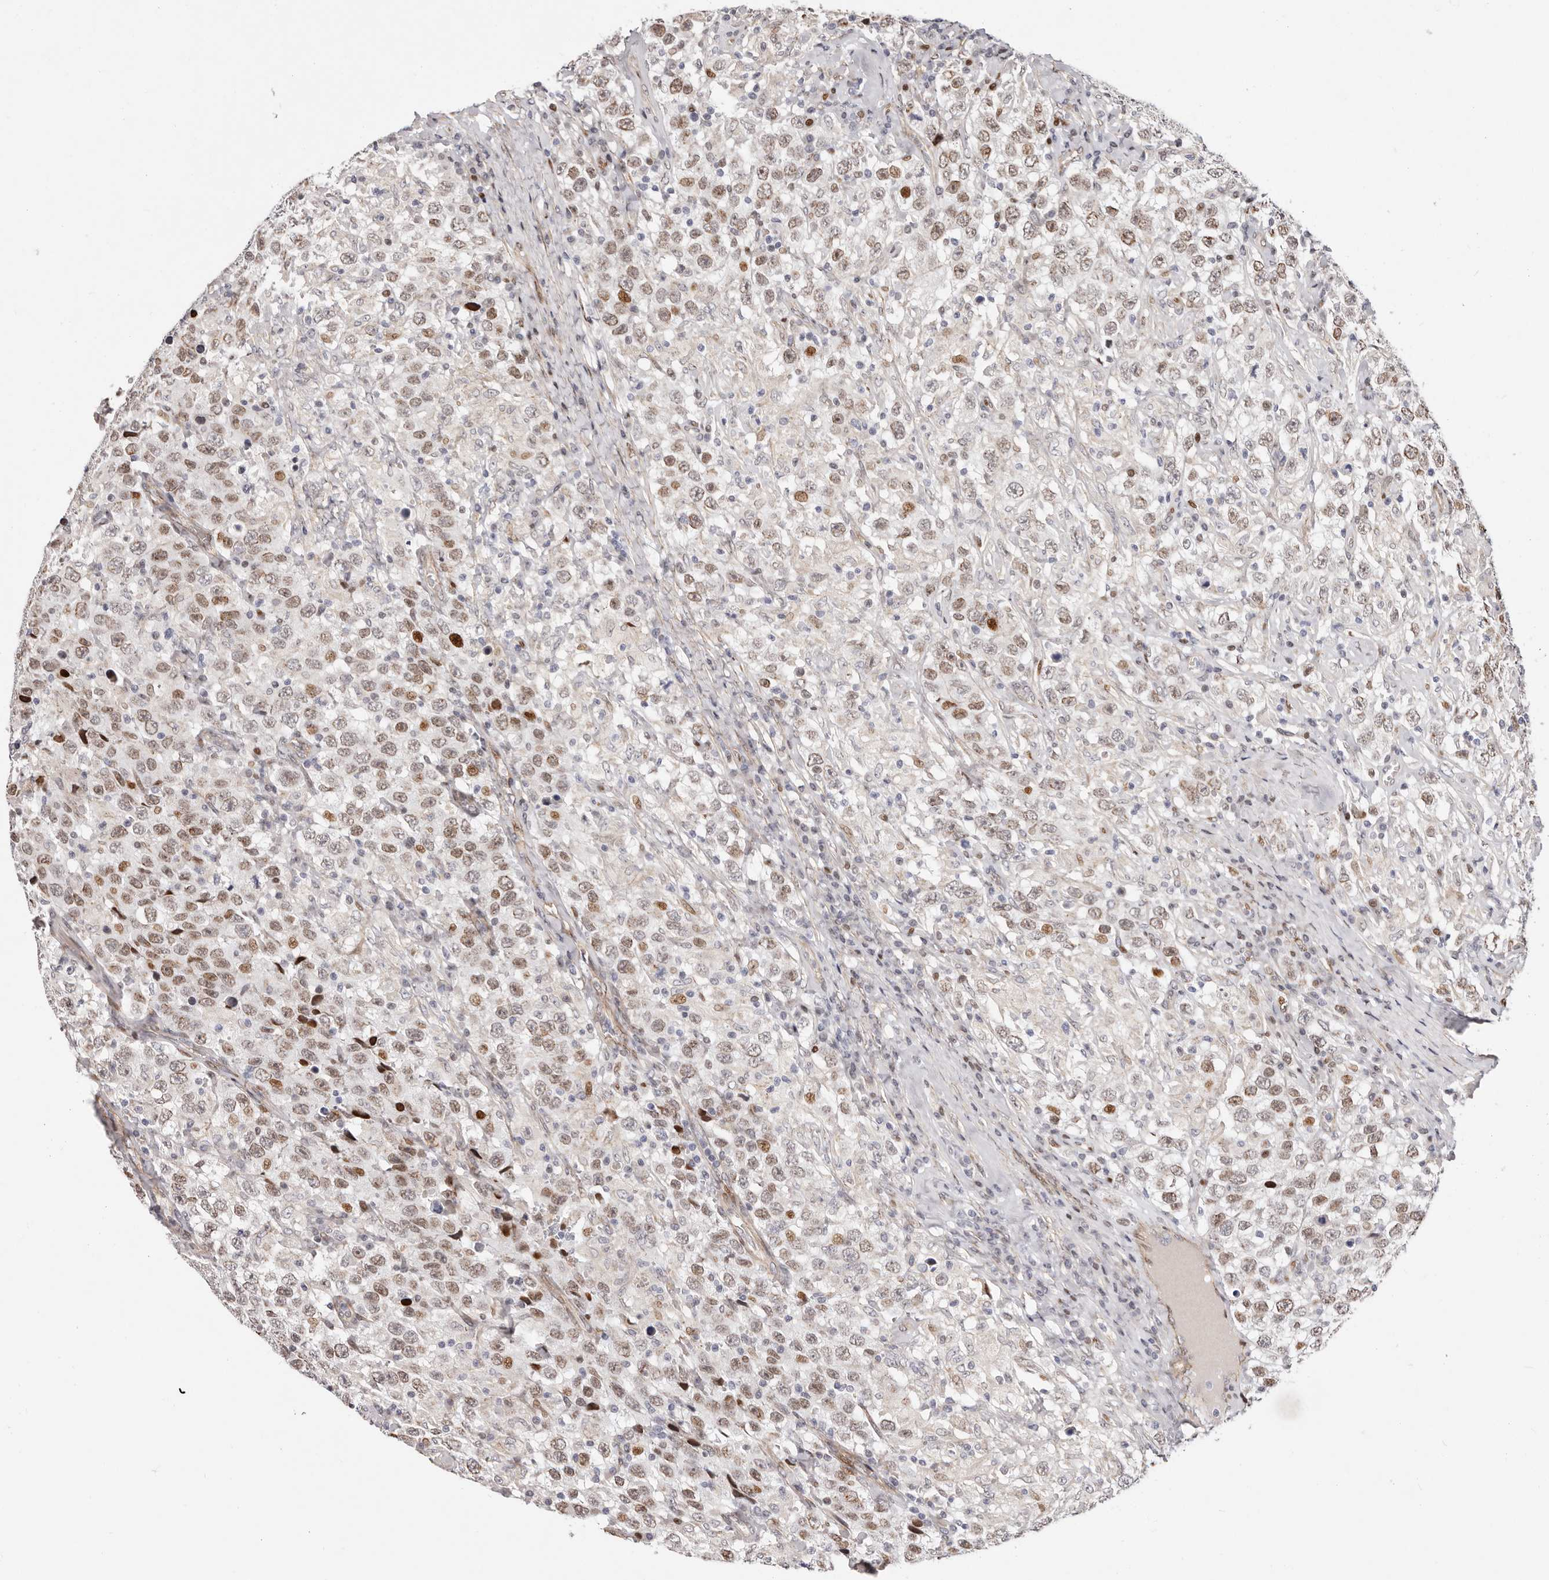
{"staining": {"intensity": "strong", "quantity": "<25%", "location": "nuclear"}, "tissue": "testis cancer", "cell_type": "Tumor cells", "image_type": "cancer", "snomed": [{"axis": "morphology", "description": "Seminoma, NOS"}, {"axis": "topography", "description": "Testis"}], "caption": "IHC (DAB) staining of human testis cancer displays strong nuclear protein expression in about <25% of tumor cells.", "gene": "EPHX3", "patient": {"sex": "male", "age": 41}}